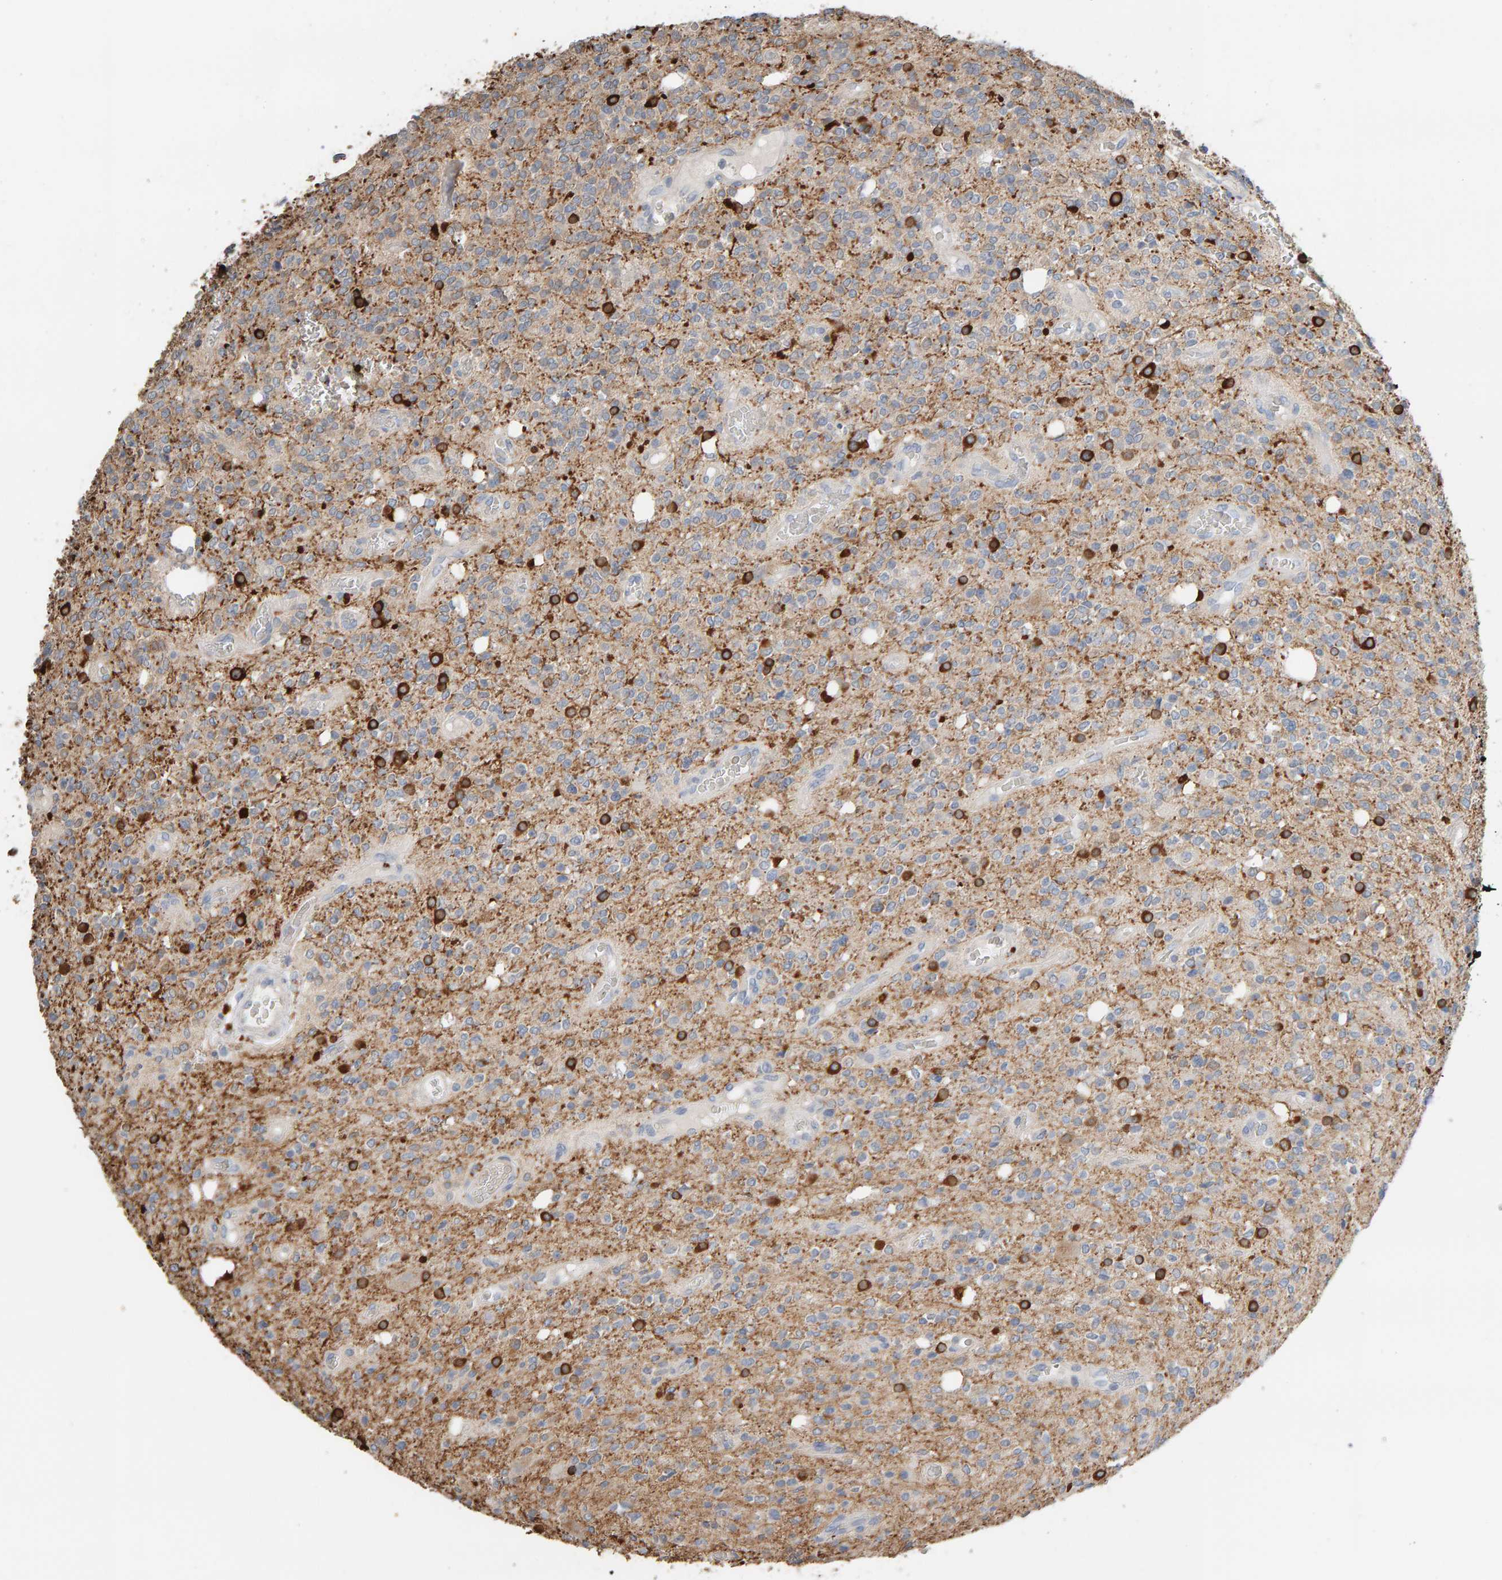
{"staining": {"intensity": "negative", "quantity": "none", "location": "none"}, "tissue": "glioma", "cell_type": "Tumor cells", "image_type": "cancer", "snomed": [{"axis": "morphology", "description": "Glioma, malignant, High grade"}, {"axis": "topography", "description": "Brain"}], "caption": "The immunohistochemistry histopathology image has no significant positivity in tumor cells of glioma tissue.", "gene": "IPPK", "patient": {"sex": "male", "age": 34}}